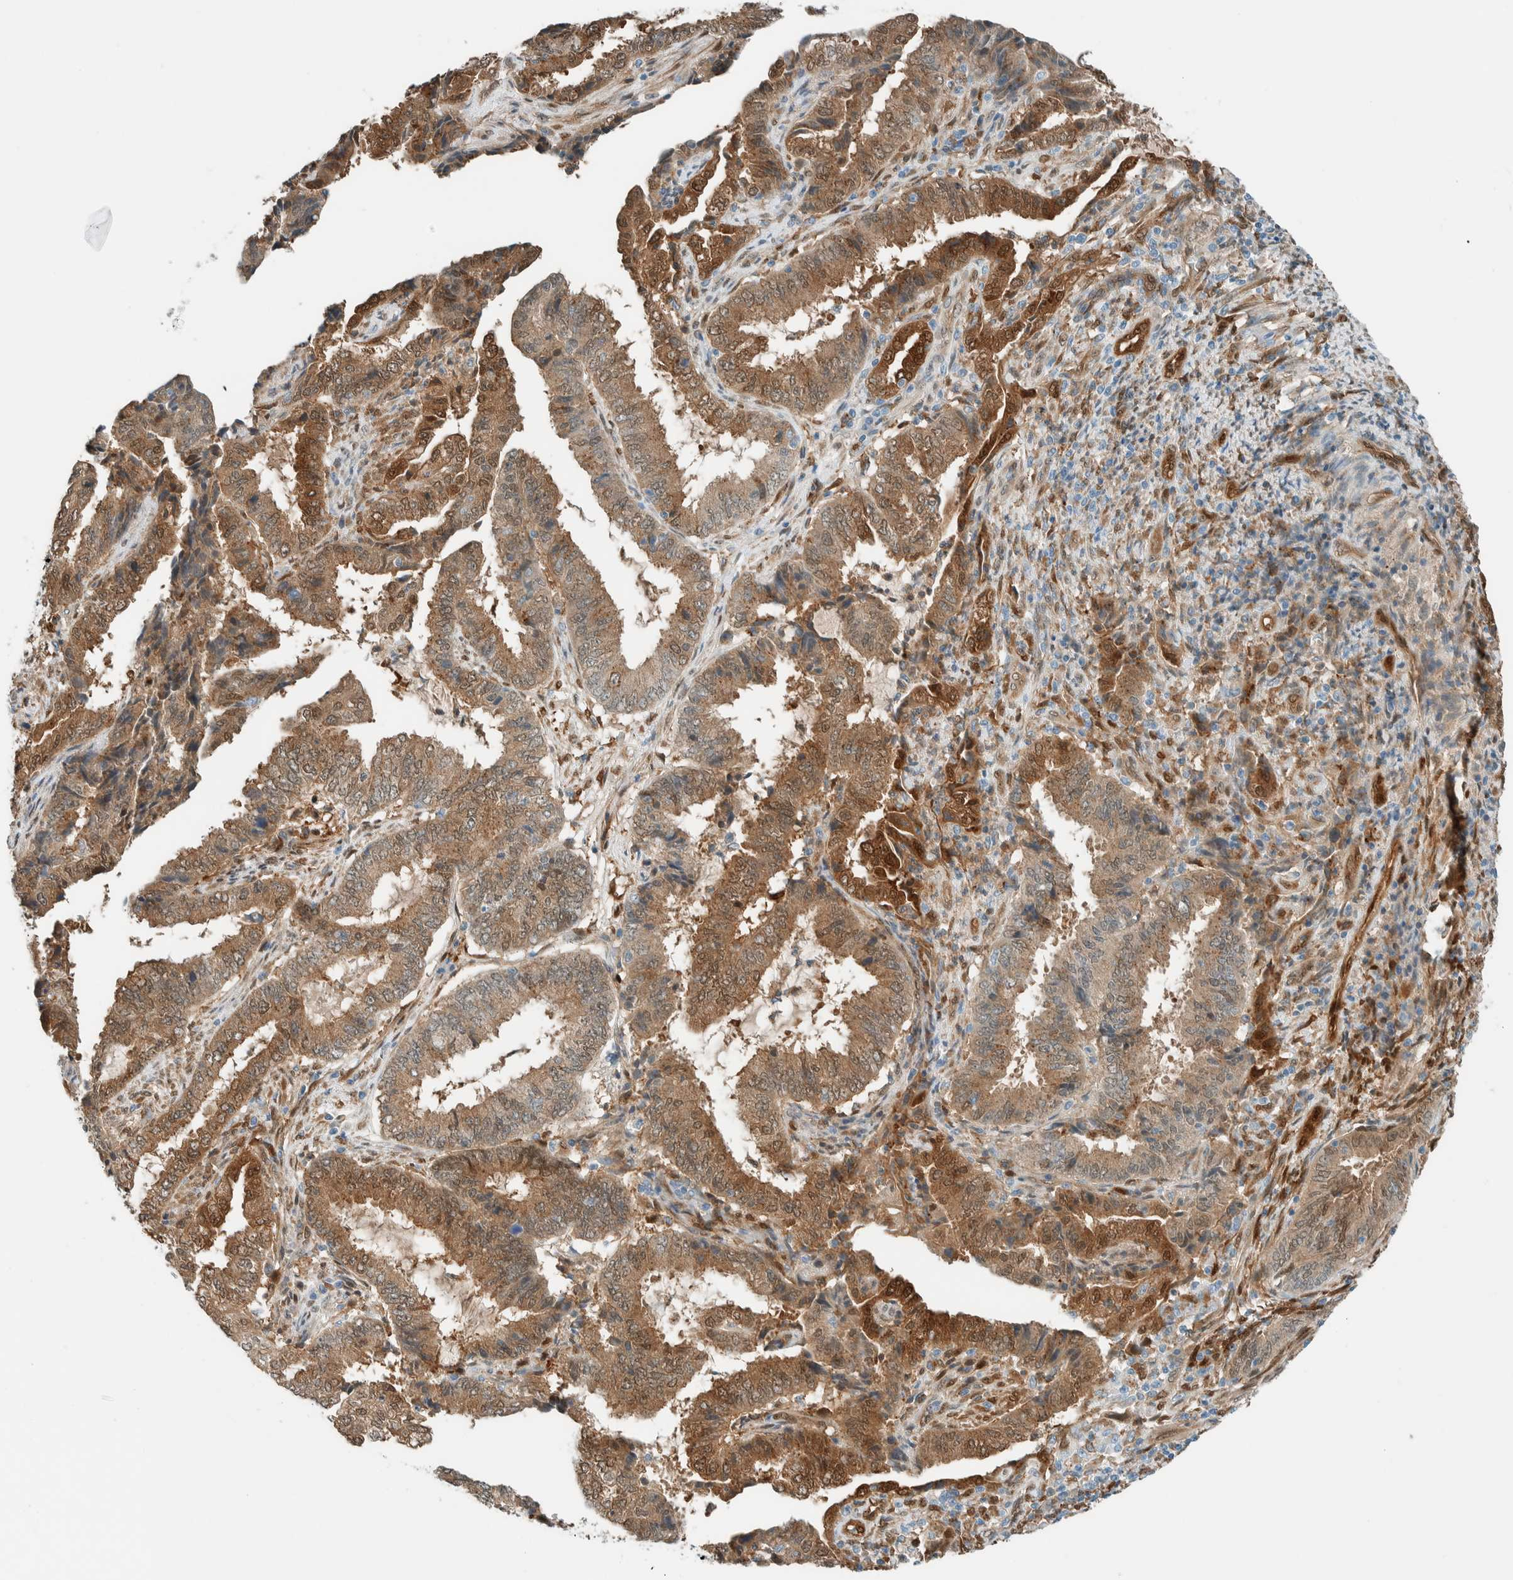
{"staining": {"intensity": "moderate", "quantity": ">75%", "location": "cytoplasmic/membranous,nuclear"}, "tissue": "endometrial cancer", "cell_type": "Tumor cells", "image_type": "cancer", "snomed": [{"axis": "morphology", "description": "Adenocarcinoma, NOS"}, {"axis": "topography", "description": "Endometrium"}], "caption": "This image displays endometrial cancer (adenocarcinoma) stained with immunohistochemistry (IHC) to label a protein in brown. The cytoplasmic/membranous and nuclear of tumor cells show moderate positivity for the protein. Nuclei are counter-stained blue.", "gene": "NXN", "patient": {"sex": "female", "age": 51}}